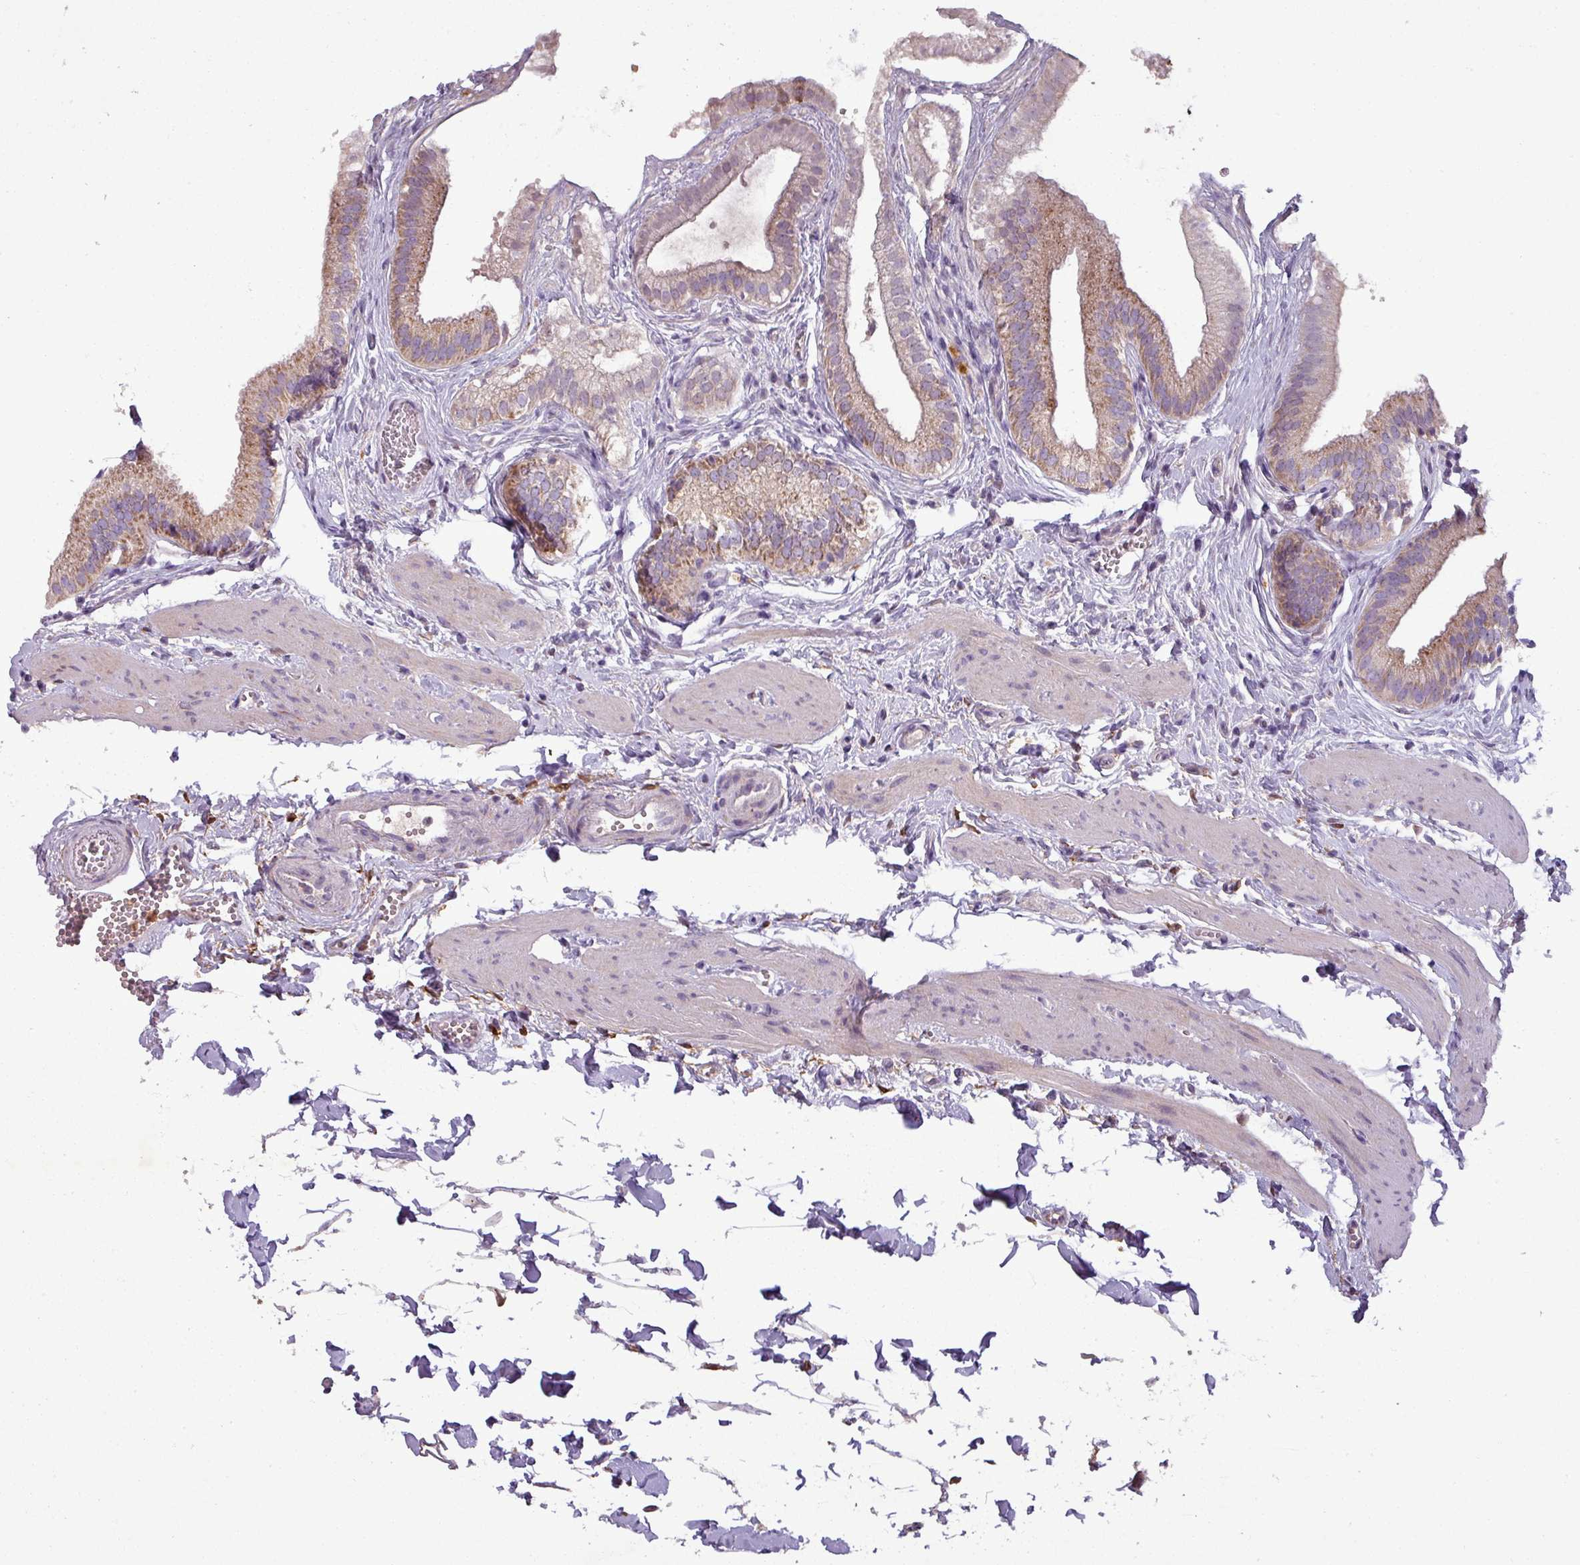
{"staining": {"intensity": "moderate", "quantity": ">75%", "location": "cytoplasmic/membranous"}, "tissue": "gallbladder", "cell_type": "Glandular cells", "image_type": "normal", "snomed": [{"axis": "morphology", "description": "Normal tissue, NOS"}, {"axis": "topography", "description": "Gallbladder"}], "caption": "Protein staining of unremarkable gallbladder shows moderate cytoplasmic/membranous staining in approximately >75% of glandular cells. The protein is stained brown, and the nuclei are stained in blue (DAB IHC with brightfield microscopy, high magnification).", "gene": "PNMA6A", "patient": {"sex": "female", "age": 54}}